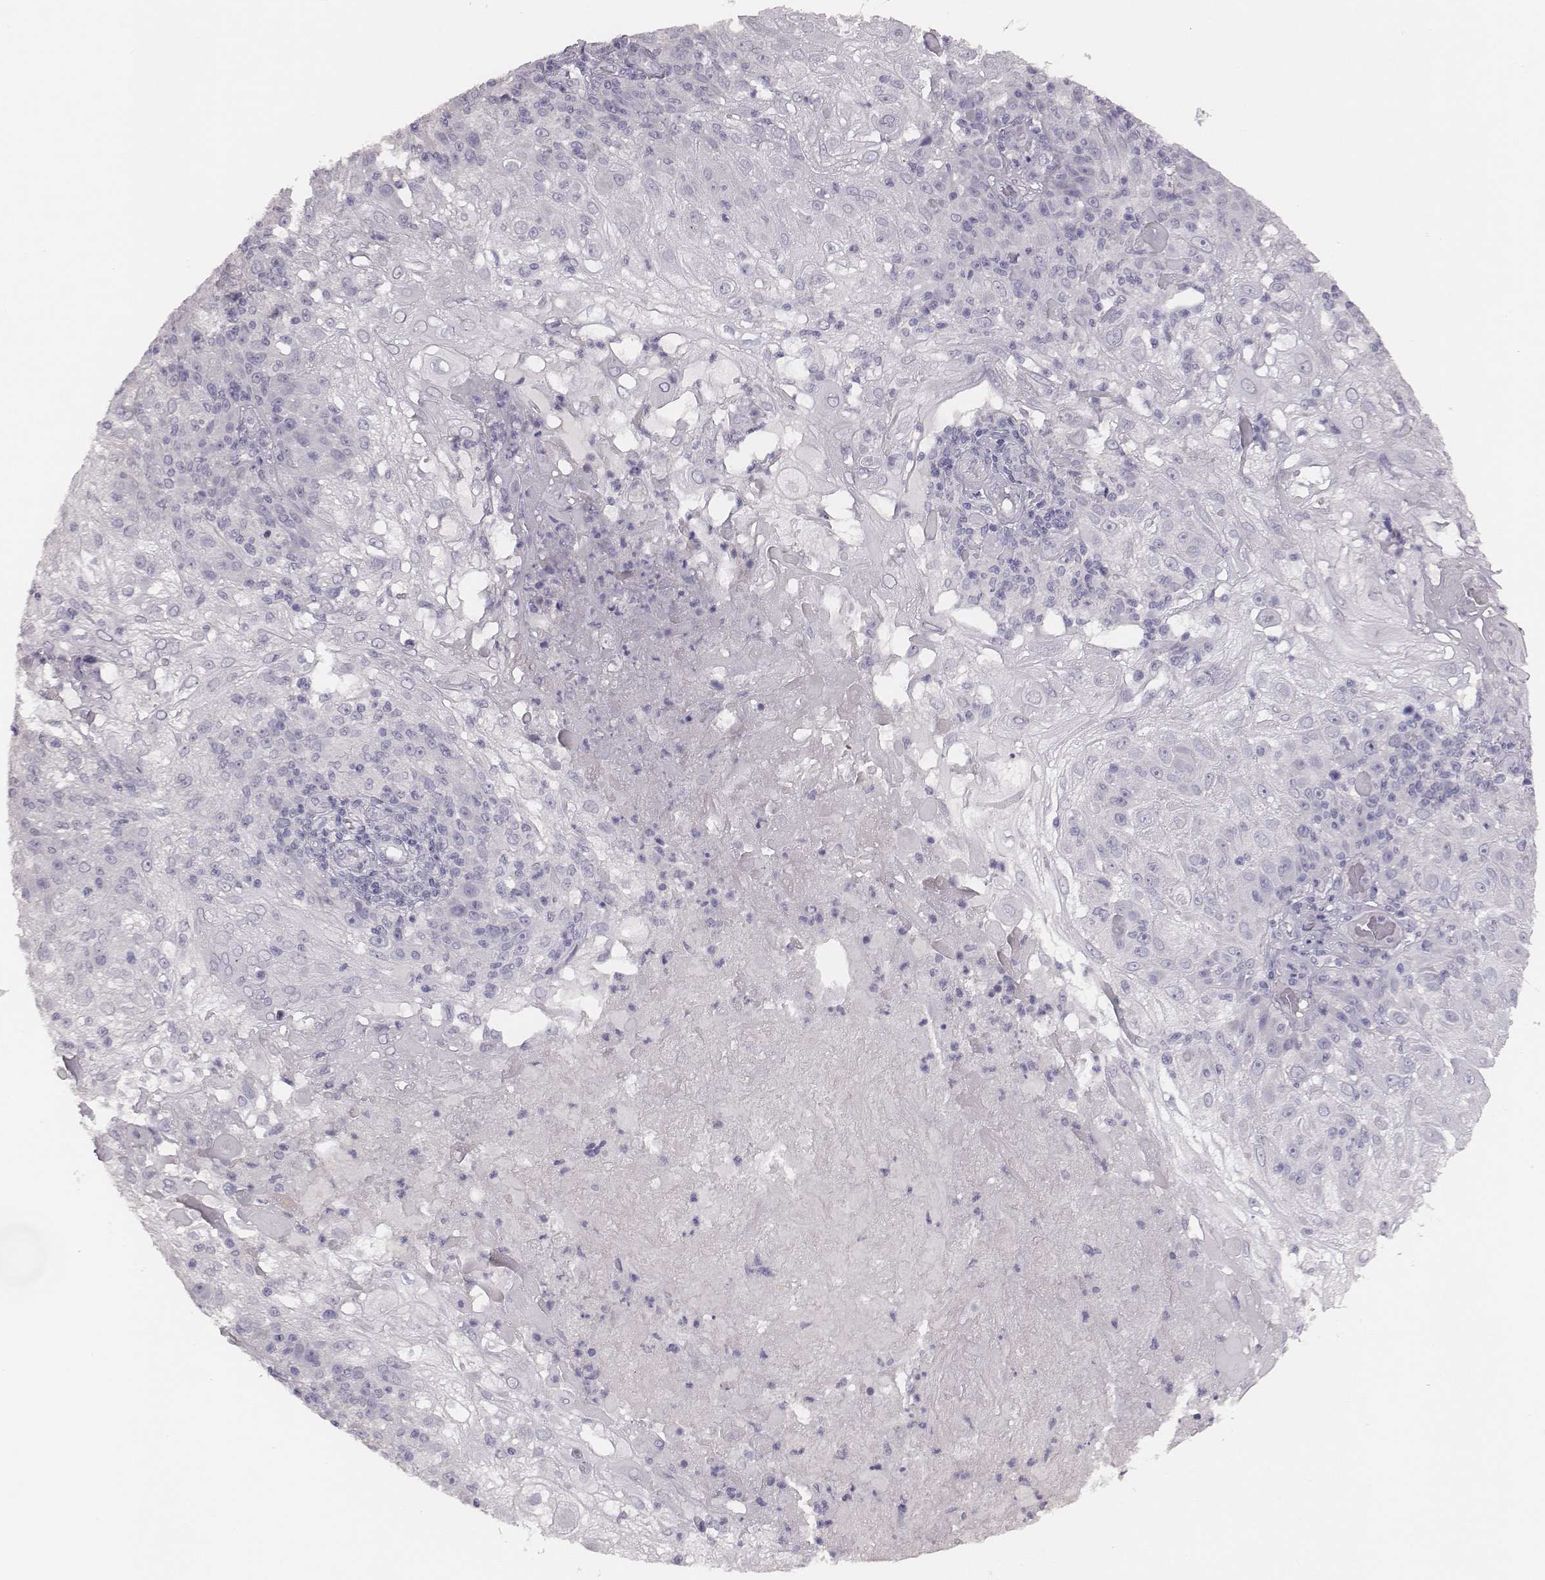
{"staining": {"intensity": "negative", "quantity": "none", "location": "none"}, "tissue": "skin cancer", "cell_type": "Tumor cells", "image_type": "cancer", "snomed": [{"axis": "morphology", "description": "Normal tissue, NOS"}, {"axis": "morphology", "description": "Squamous cell carcinoma, NOS"}, {"axis": "topography", "description": "Skin"}], "caption": "High power microscopy histopathology image of an immunohistochemistry micrograph of skin cancer, revealing no significant positivity in tumor cells.", "gene": "MYH6", "patient": {"sex": "female", "age": 83}}